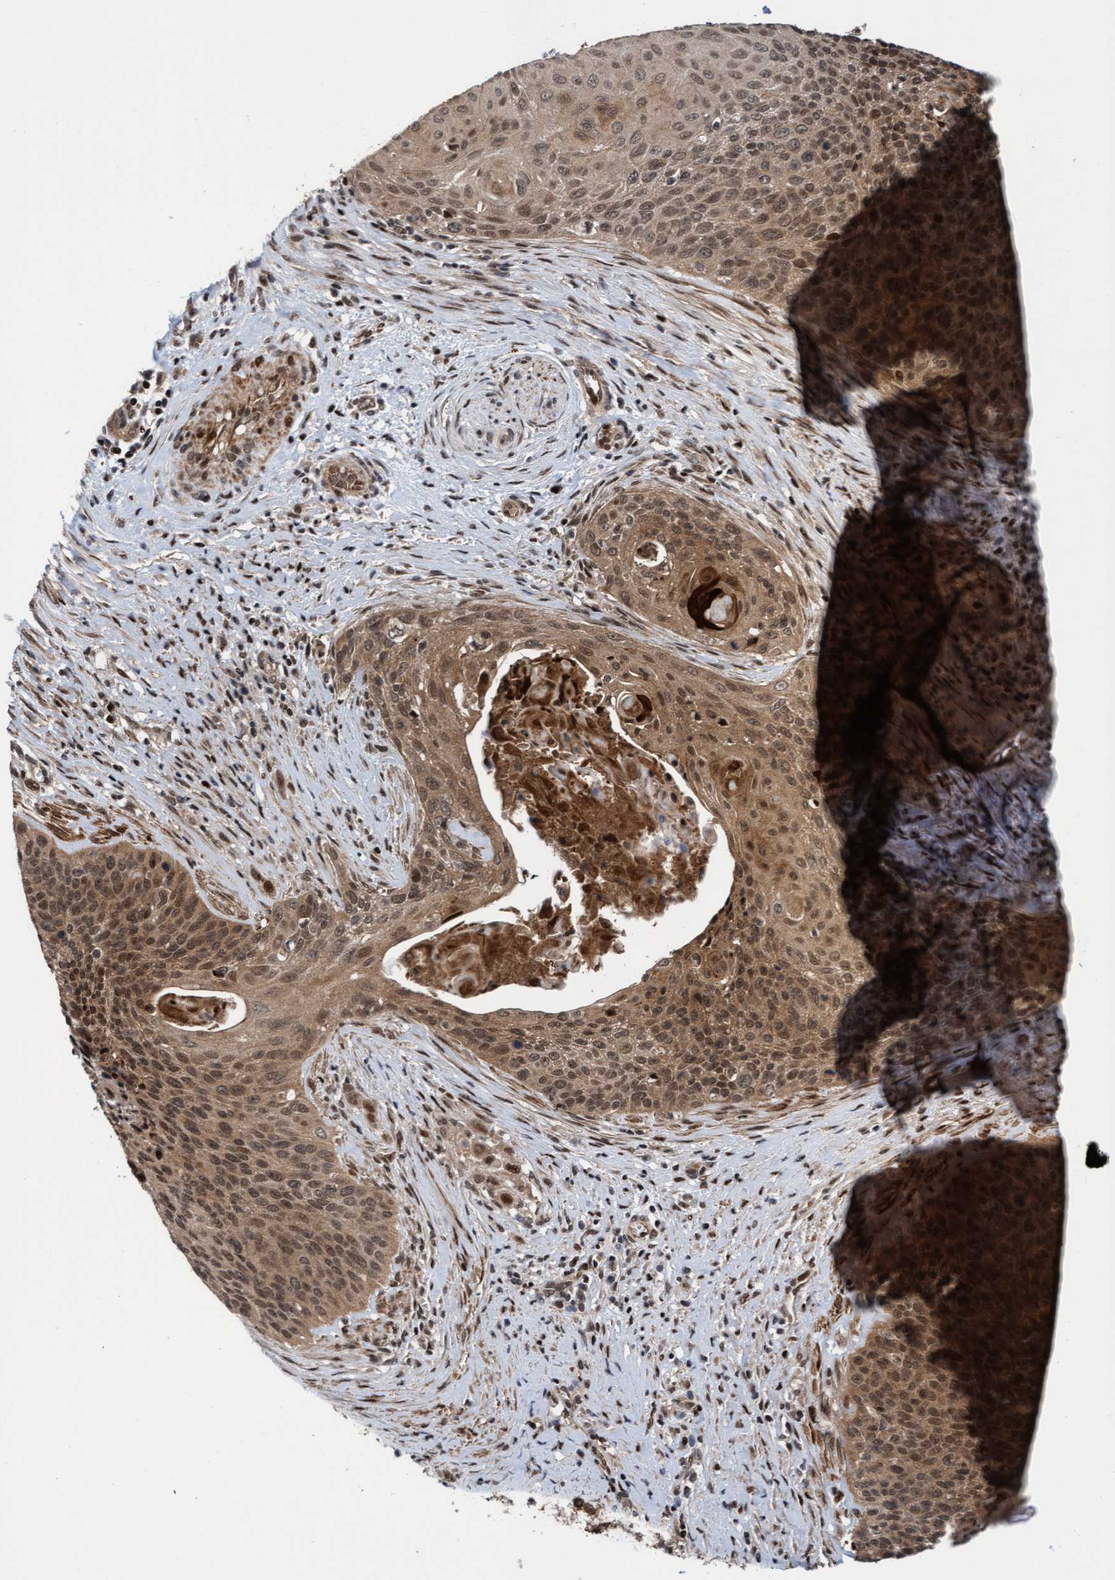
{"staining": {"intensity": "moderate", "quantity": ">75%", "location": "cytoplasmic/membranous,nuclear"}, "tissue": "cervical cancer", "cell_type": "Tumor cells", "image_type": "cancer", "snomed": [{"axis": "morphology", "description": "Squamous cell carcinoma, NOS"}, {"axis": "topography", "description": "Cervix"}], "caption": "There is medium levels of moderate cytoplasmic/membranous and nuclear positivity in tumor cells of cervical cancer (squamous cell carcinoma), as demonstrated by immunohistochemical staining (brown color).", "gene": "ITFG1", "patient": {"sex": "female", "age": 55}}